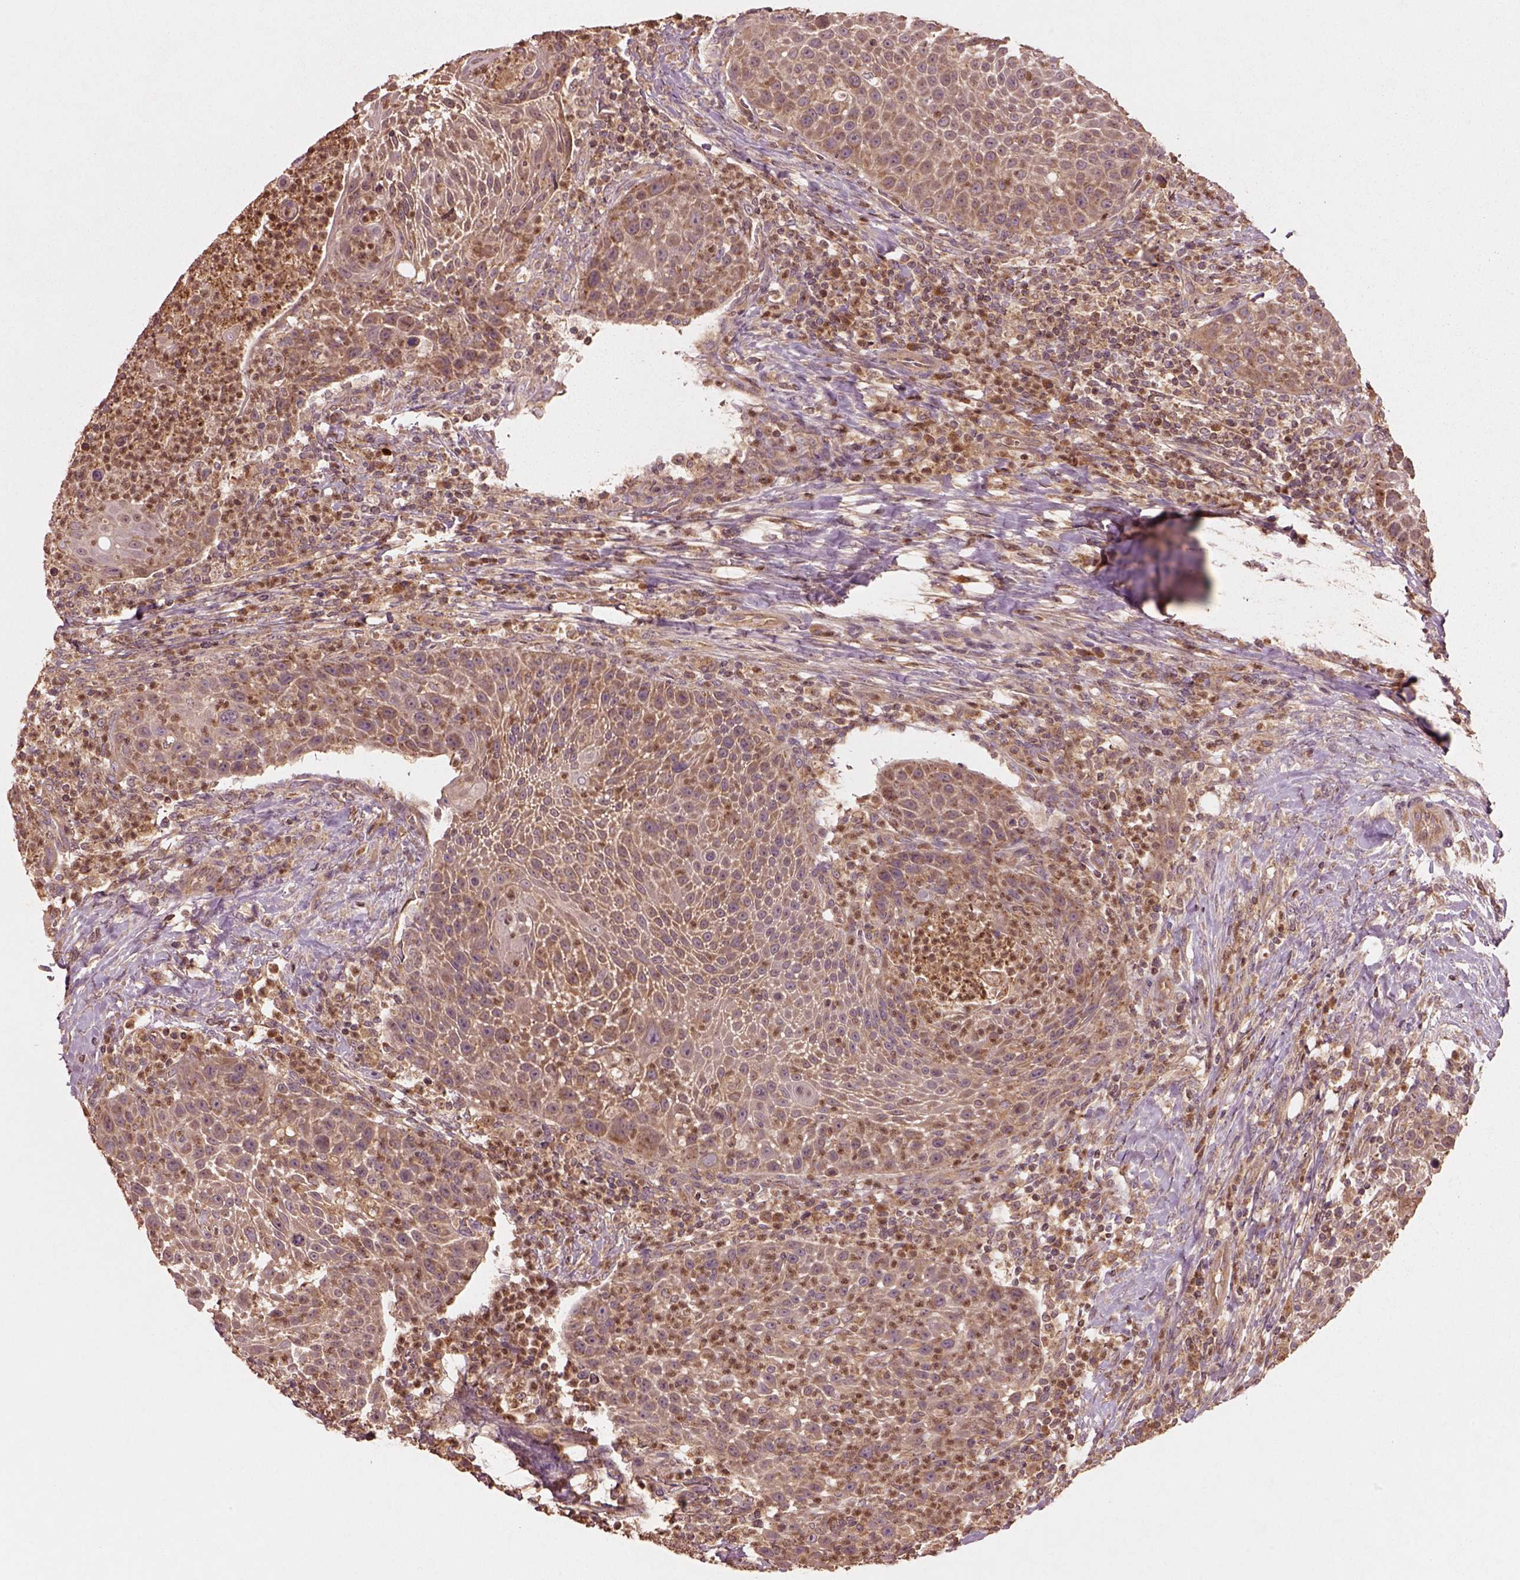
{"staining": {"intensity": "weak", "quantity": ">75%", "location": "cytoplasmic/membranous"}, "tissue": "head and neck cancer", "cell_type": "Tumor cells", "image_type": "cancer", "snomed": [{"axis": "morphology", "description": "Squamous cell carcinoma, NOS"}, {"axis": "topography", "description": "Head-Neck"}], "caption": "Protein expression analysis of squamous cell carcinoma (head and neck) demonstrates weak cytoplasmic/membranous expression in approximately >75% of tumor cells.", "gene": "TRADD", "patient": {"sex": "male", "age": 69}}